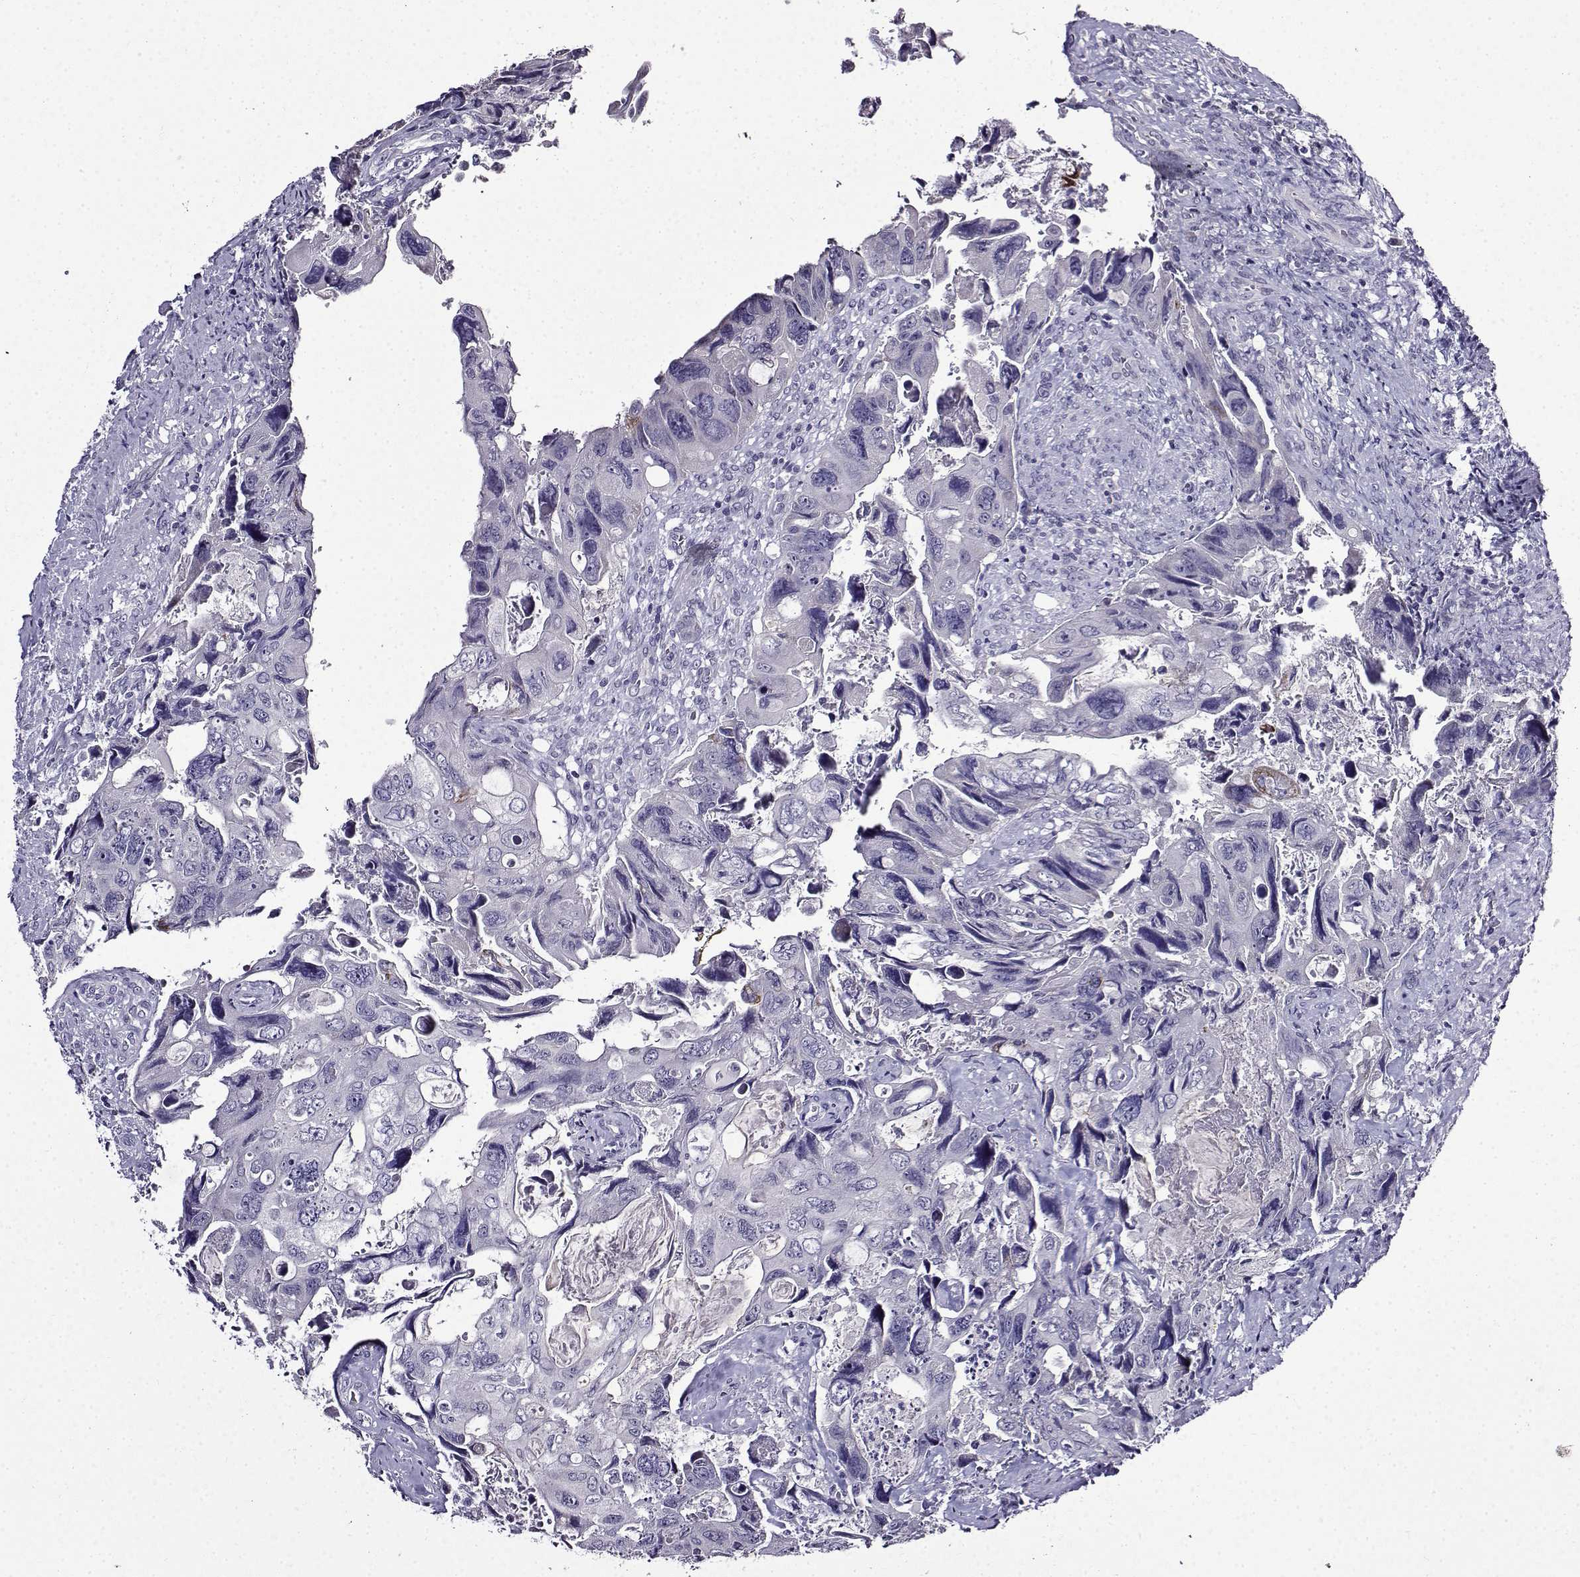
{"staining": {"intensity": "negative", "quantity": "none", "location": "none"}, "tissue": "colorectal cancer", "cell_type": "Tumor cells", "image_type": "cancer", "snomed": [{"axis": "morphology", "description": "Adenocarcinoma, NOS"}, {"axis": "topography", "description": "Rectum"}], "caption": "High power microscopy micrograph of an immunohistochemistry (IHC) image of adenocarcinoma (colorectal), revealing no significant positivity in tumor cells.", "gene": "TMEM266", "patient": {"sex": "male", "age": 62}}